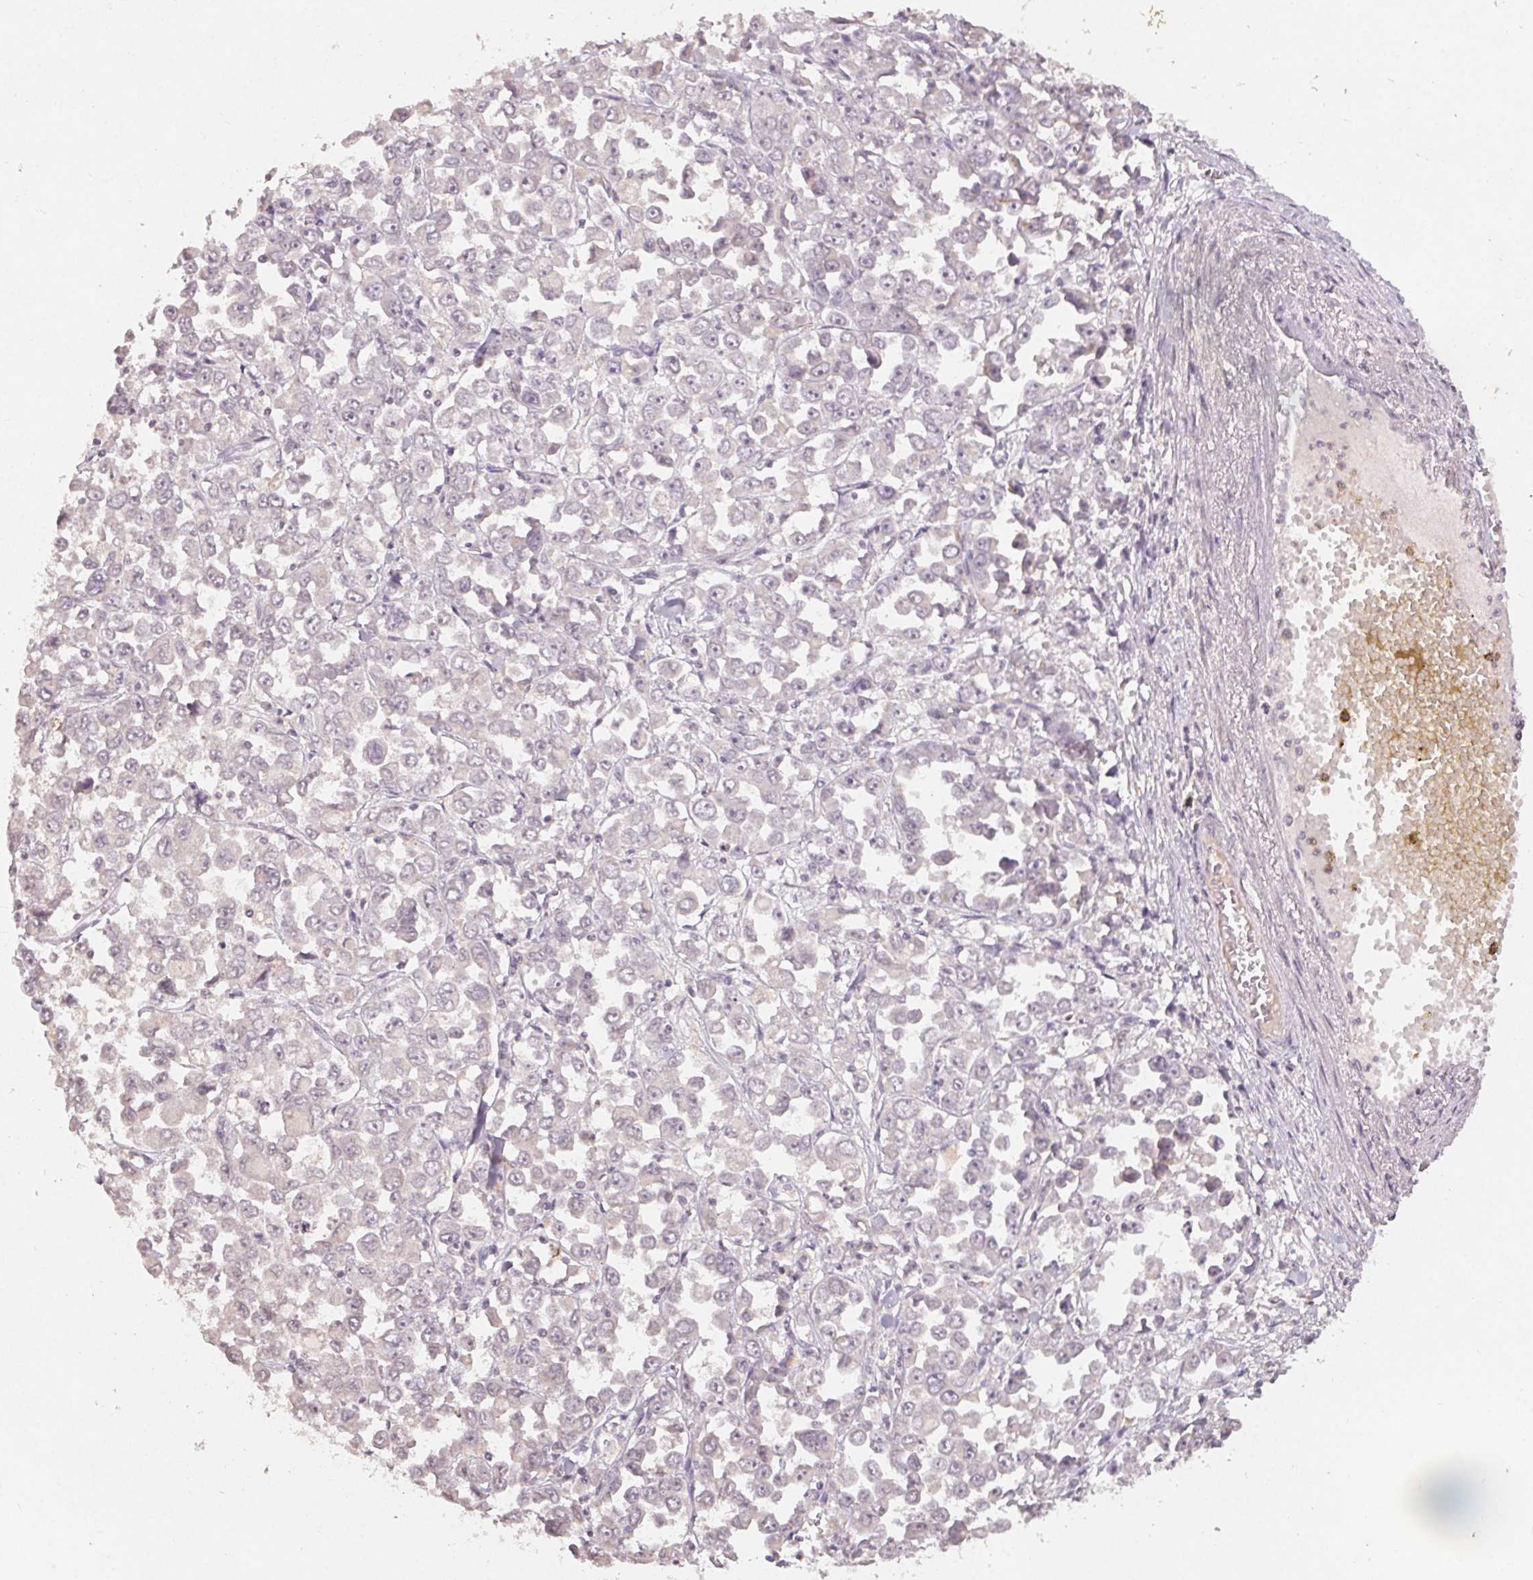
{"staining": {"intensity": "negative", "quantity": "none", "location": "none"}, "tissue": "stomach cancer", "cell_type": "Tumor cells", "image_type": "cancer", "snomed": [{"axis": "morphology", "description": "Adenocarcinoma, NOS"}, {"axis": "topography", "description": "Stomach, upper"}], "caption": "This is an immunohistochemistry (IHC) histopathology image of stomach cancer (adenocarcinoma). There is no expression in tumor cells.", "gene": "KLRC3", "patient": {"sex": "male", "age": 70}}